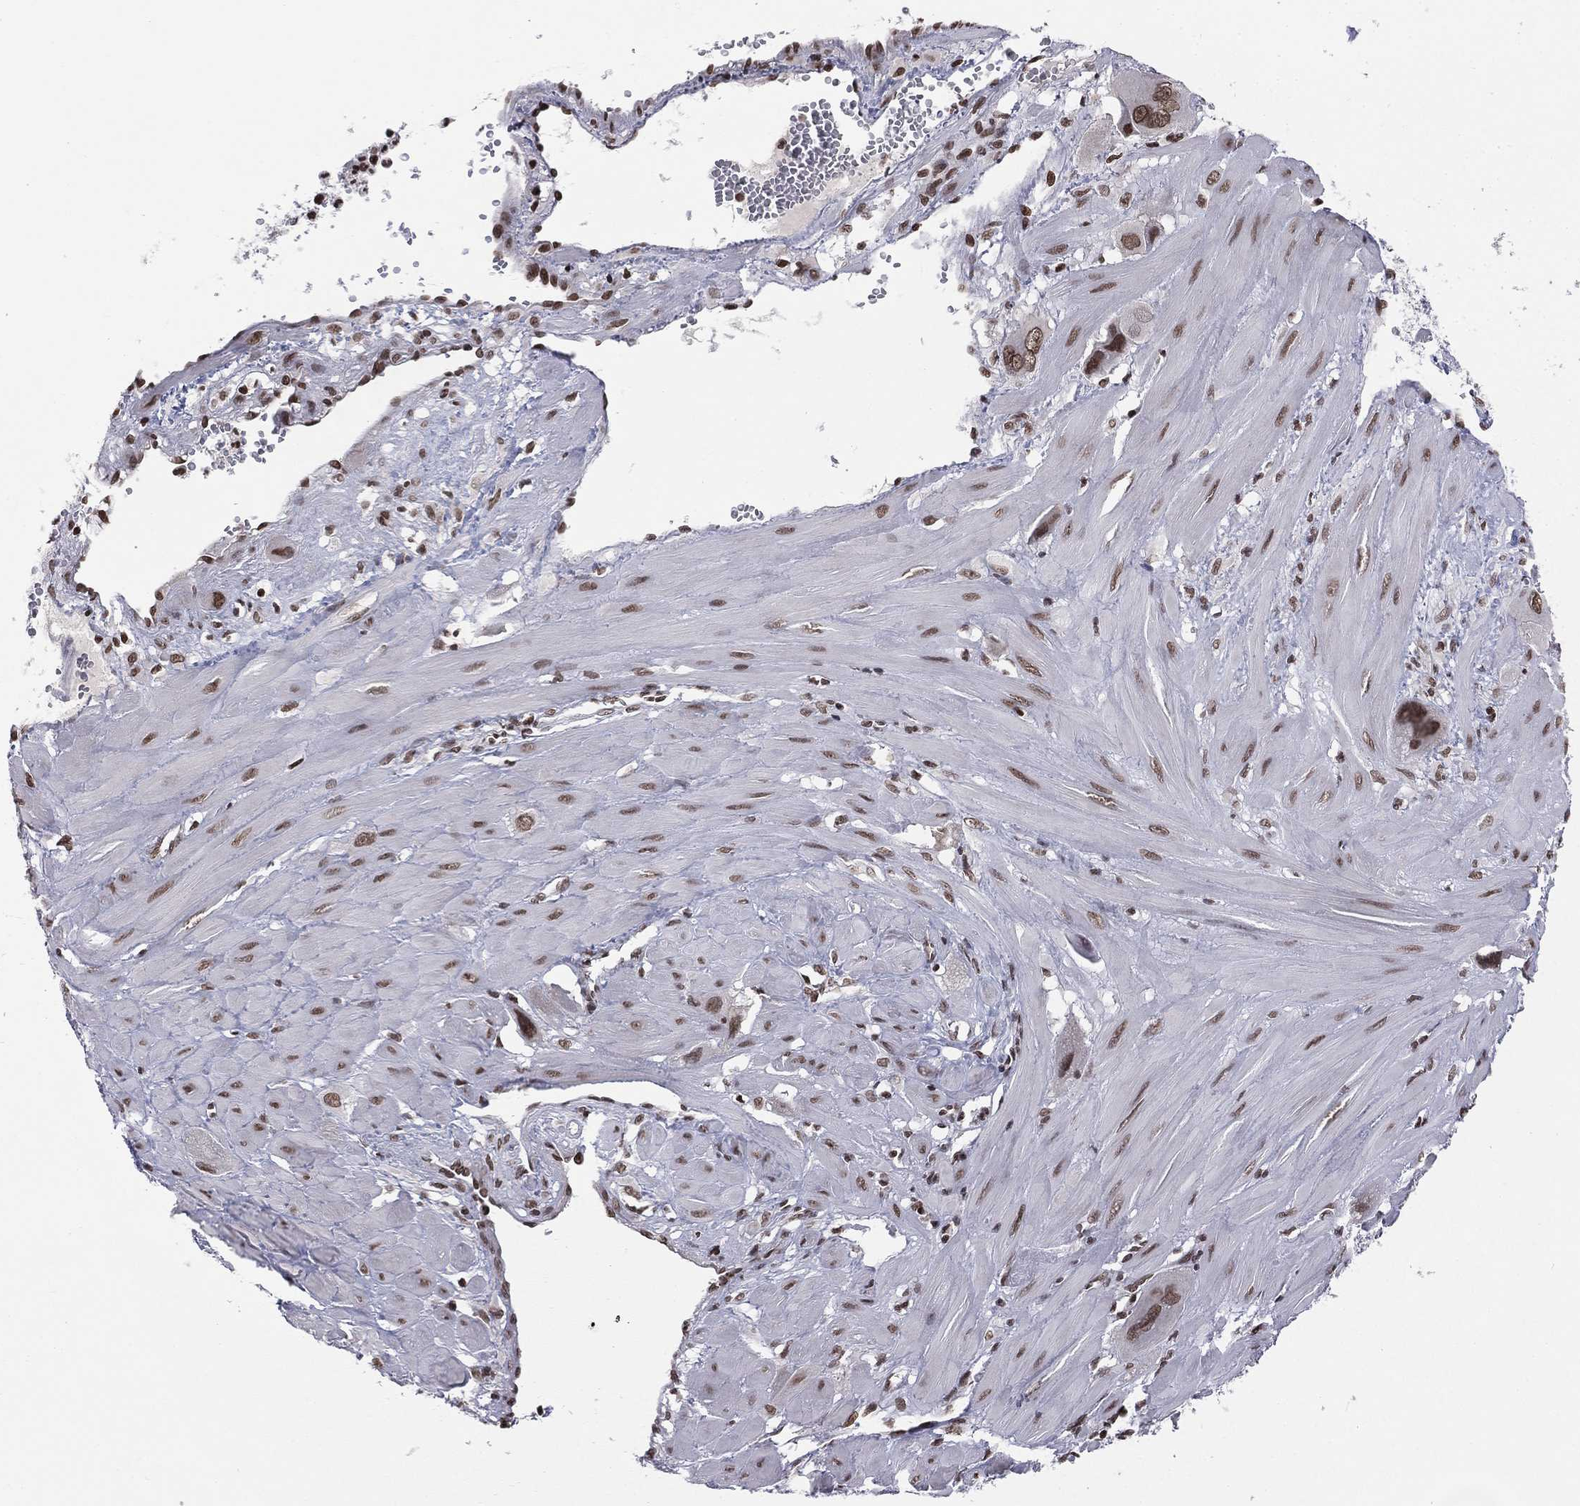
{"staining": {"intensity": "moderate", "quantity": ">75%", "location": "nuclear"}, "tissue": "cervical cancer", "cell_type": "Tumor cells", "image_type": "cancer", "snomed": [{"axis": "morphology", "description": "Squamous cell carcinoma, NOS"}, {"axis": "topography", "description": "Cervix"}], "caption": "Cervical cancer (squamous cell carcinoma) was stained to show a protein in brown. There is medium levels of moderate nuclear expression in about >75% of tumor cells. (Brightfield microscopy of DAB IHC at high magnification).", "gene": "RFX7", "patient": {"sex": "female", "age": 34}}